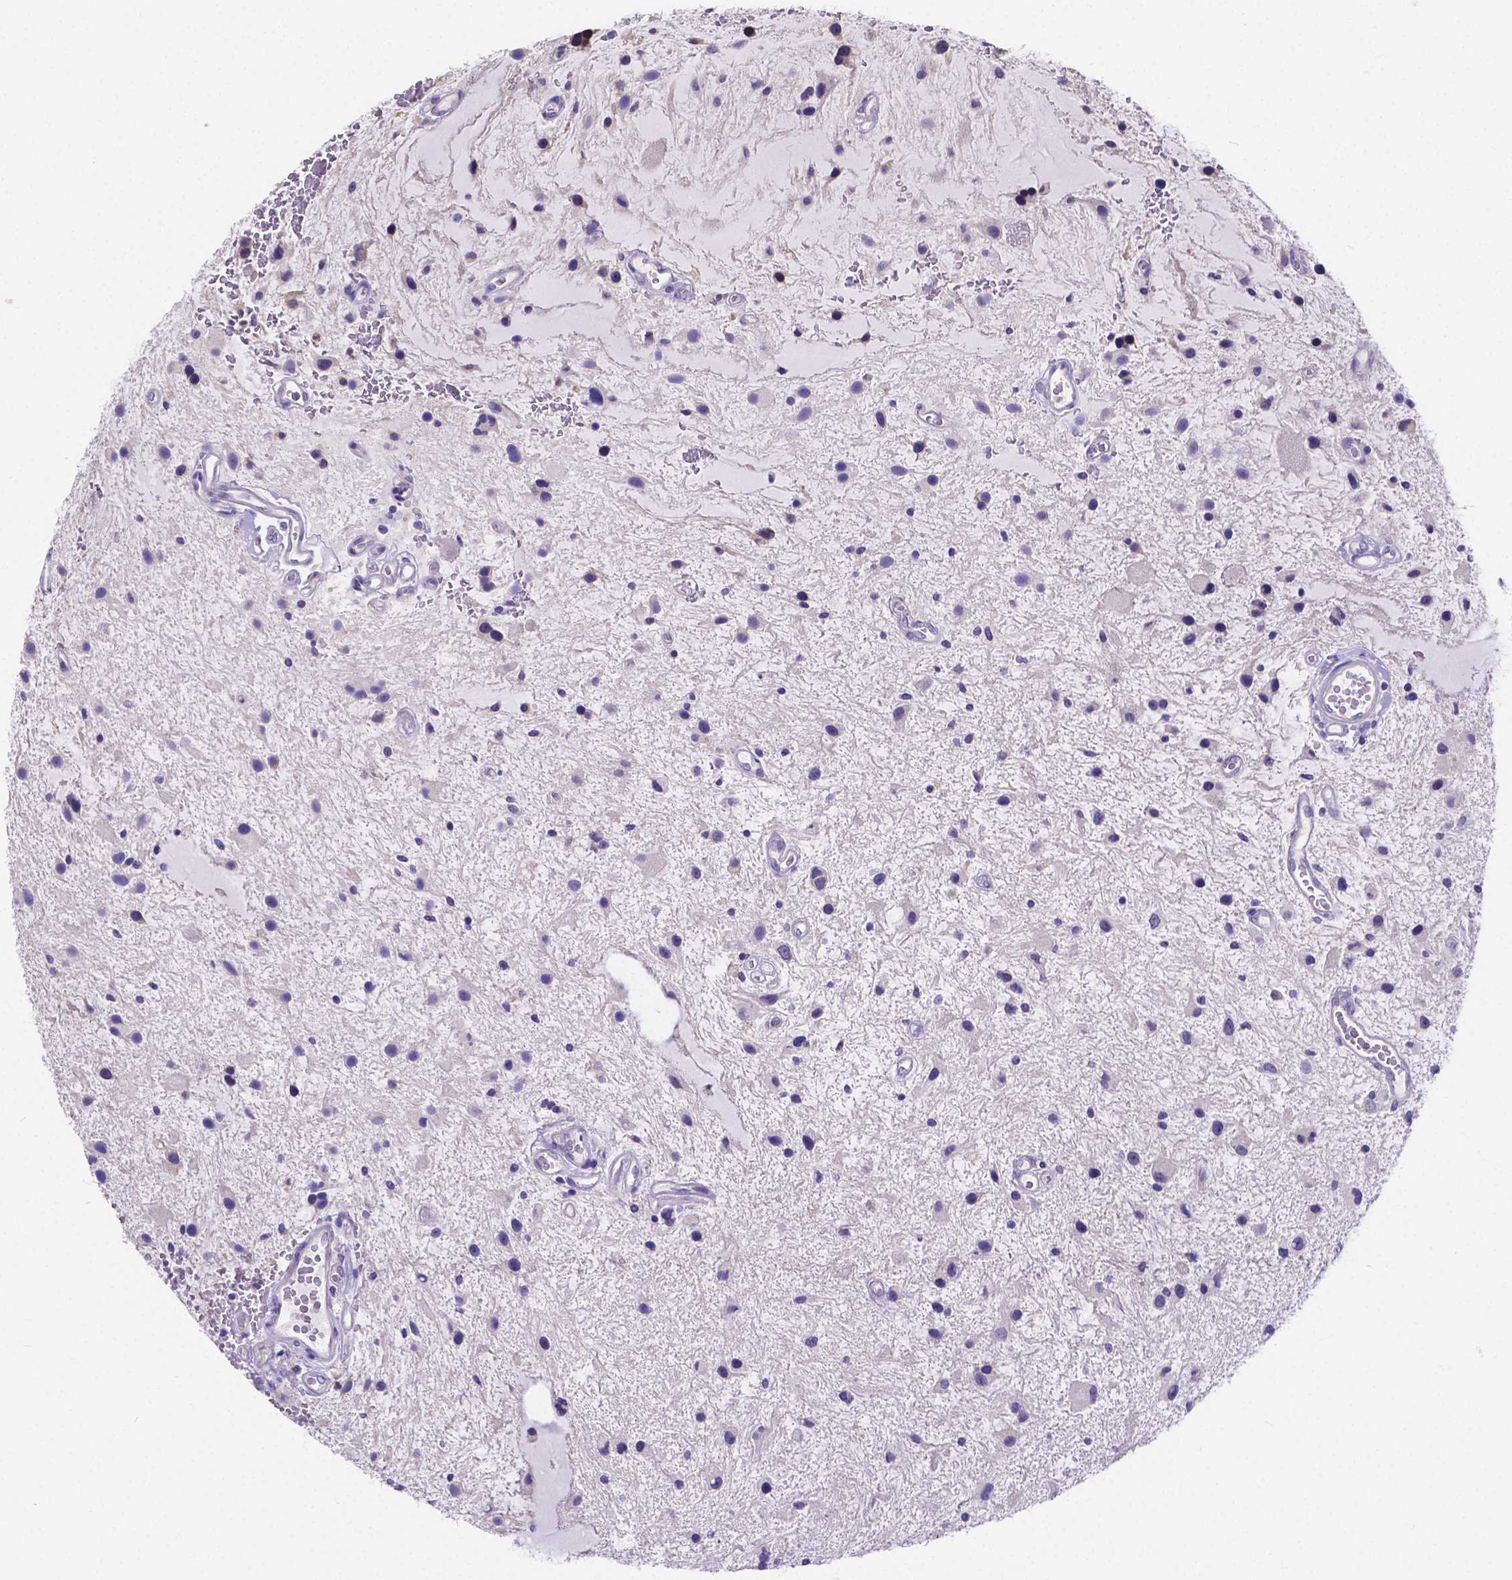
{"staining": {"intensity": "negative", "quantity": "none", "location": "none"}, "tissue": "glioma", "cell_type": "Tumor cells", "image_type": "cancer", "snomed": [{"axis": "morphology", "description": "Glioma, malignant, Low grade"}, {"axis": "topography", "description": "Cerebellum"}], "caption": "A high-resolution photomicrograph shows immunohistochemistry (IHC) staining of low-grade glioma (malignant), which demonstrates no significant staining in tumor cells.", "gene": "ATP6V1D", "patient": {"sex": "female", "age": 14}}